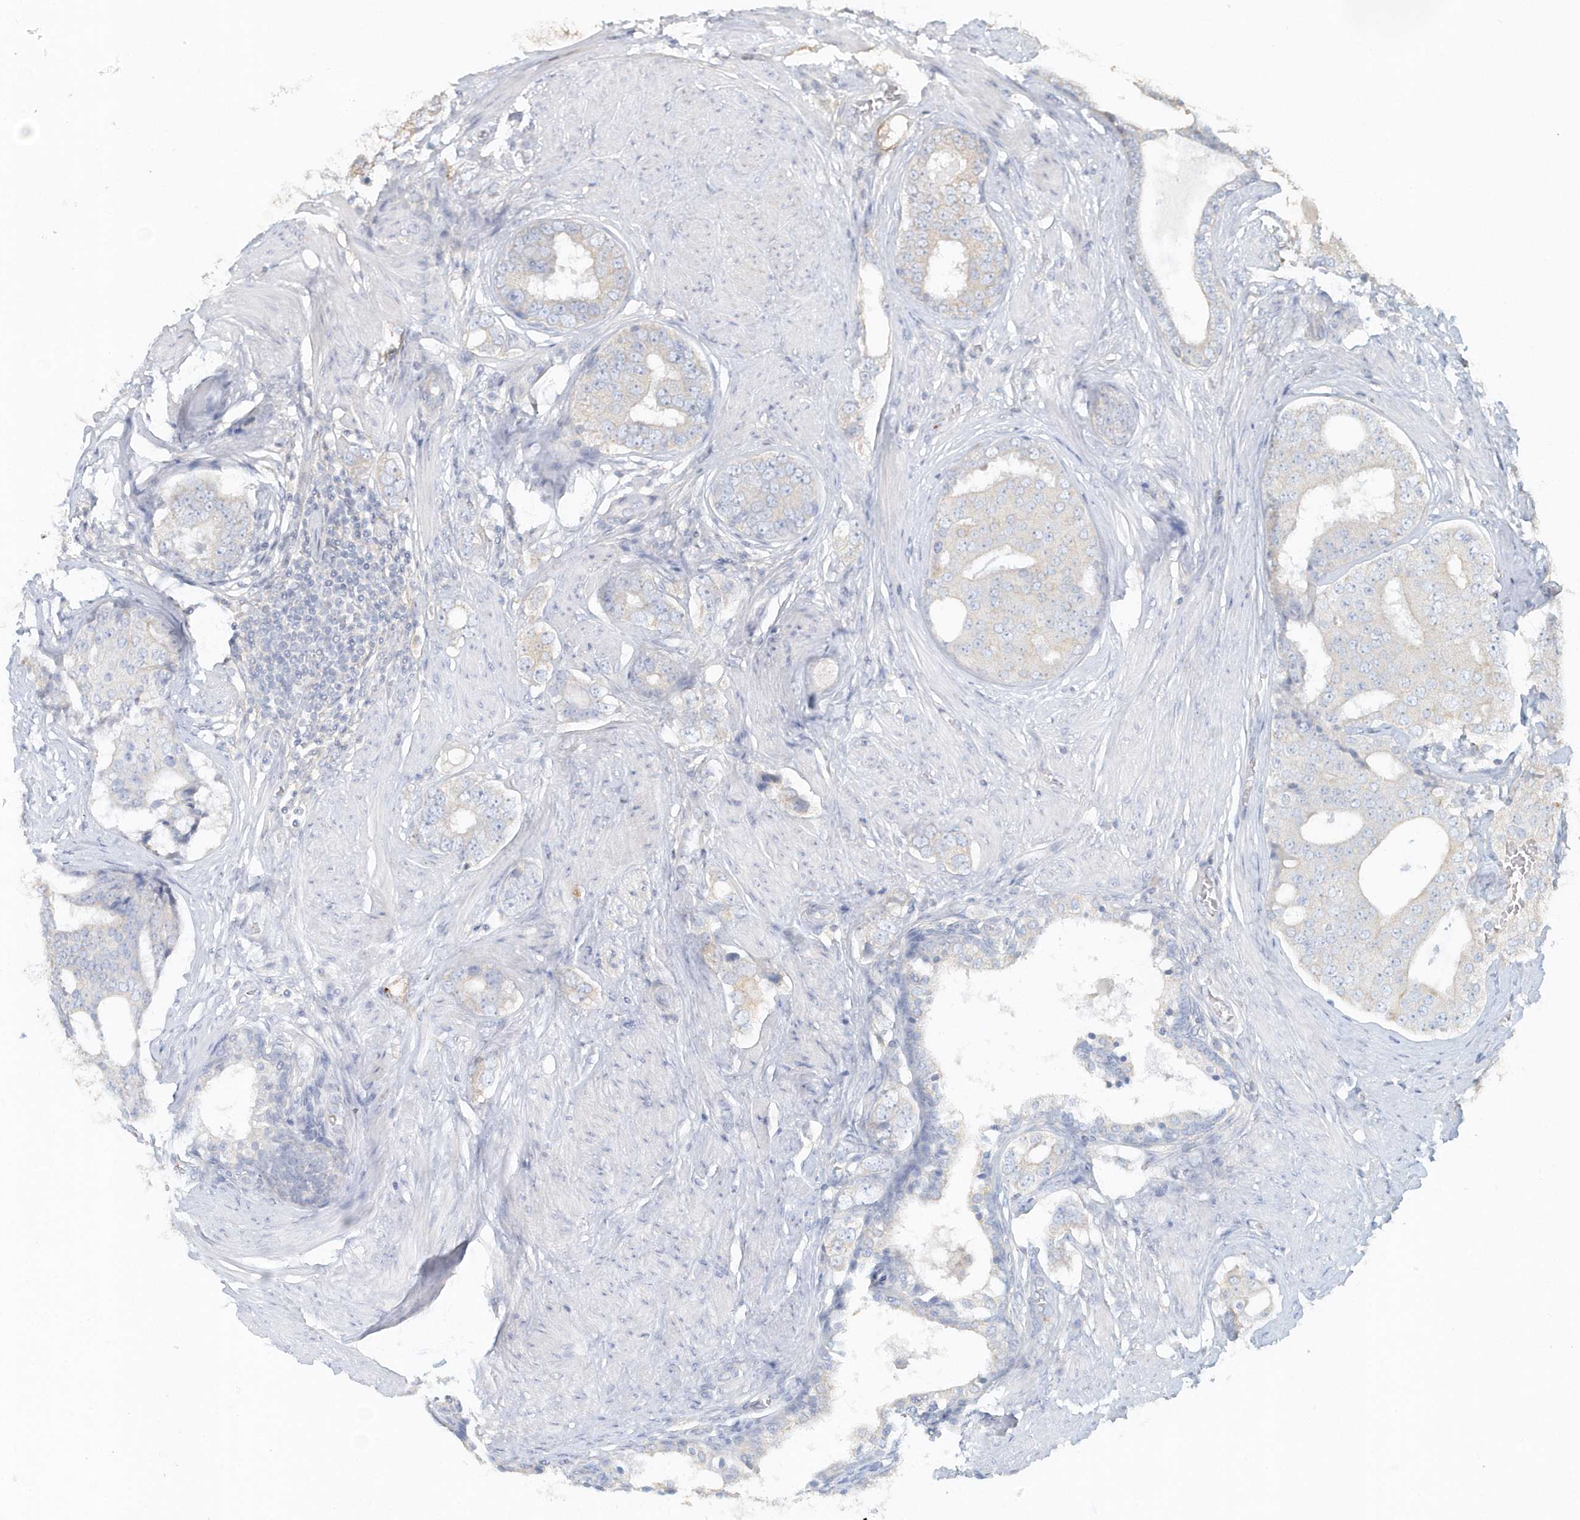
{"staining": {"intensity": "negative", "quantity": "none", "location": "none"}, "tissue": "prostate cancer", "cell_type": "Tumor cells", "image_type": "cancer", "snomed": [{"axis": "morphology", "description": "Adenocarcinoma, High grade"}, {"axis": "topography", "description": "Prostate"}], "caption": "Immunohistochemistry (IHC) of prostate cancer (high-grade adenocarcinoma) displays no expression in tumor cells.", "gene": "MMRN1", "patient": {"sex": "male", "age": 56}}